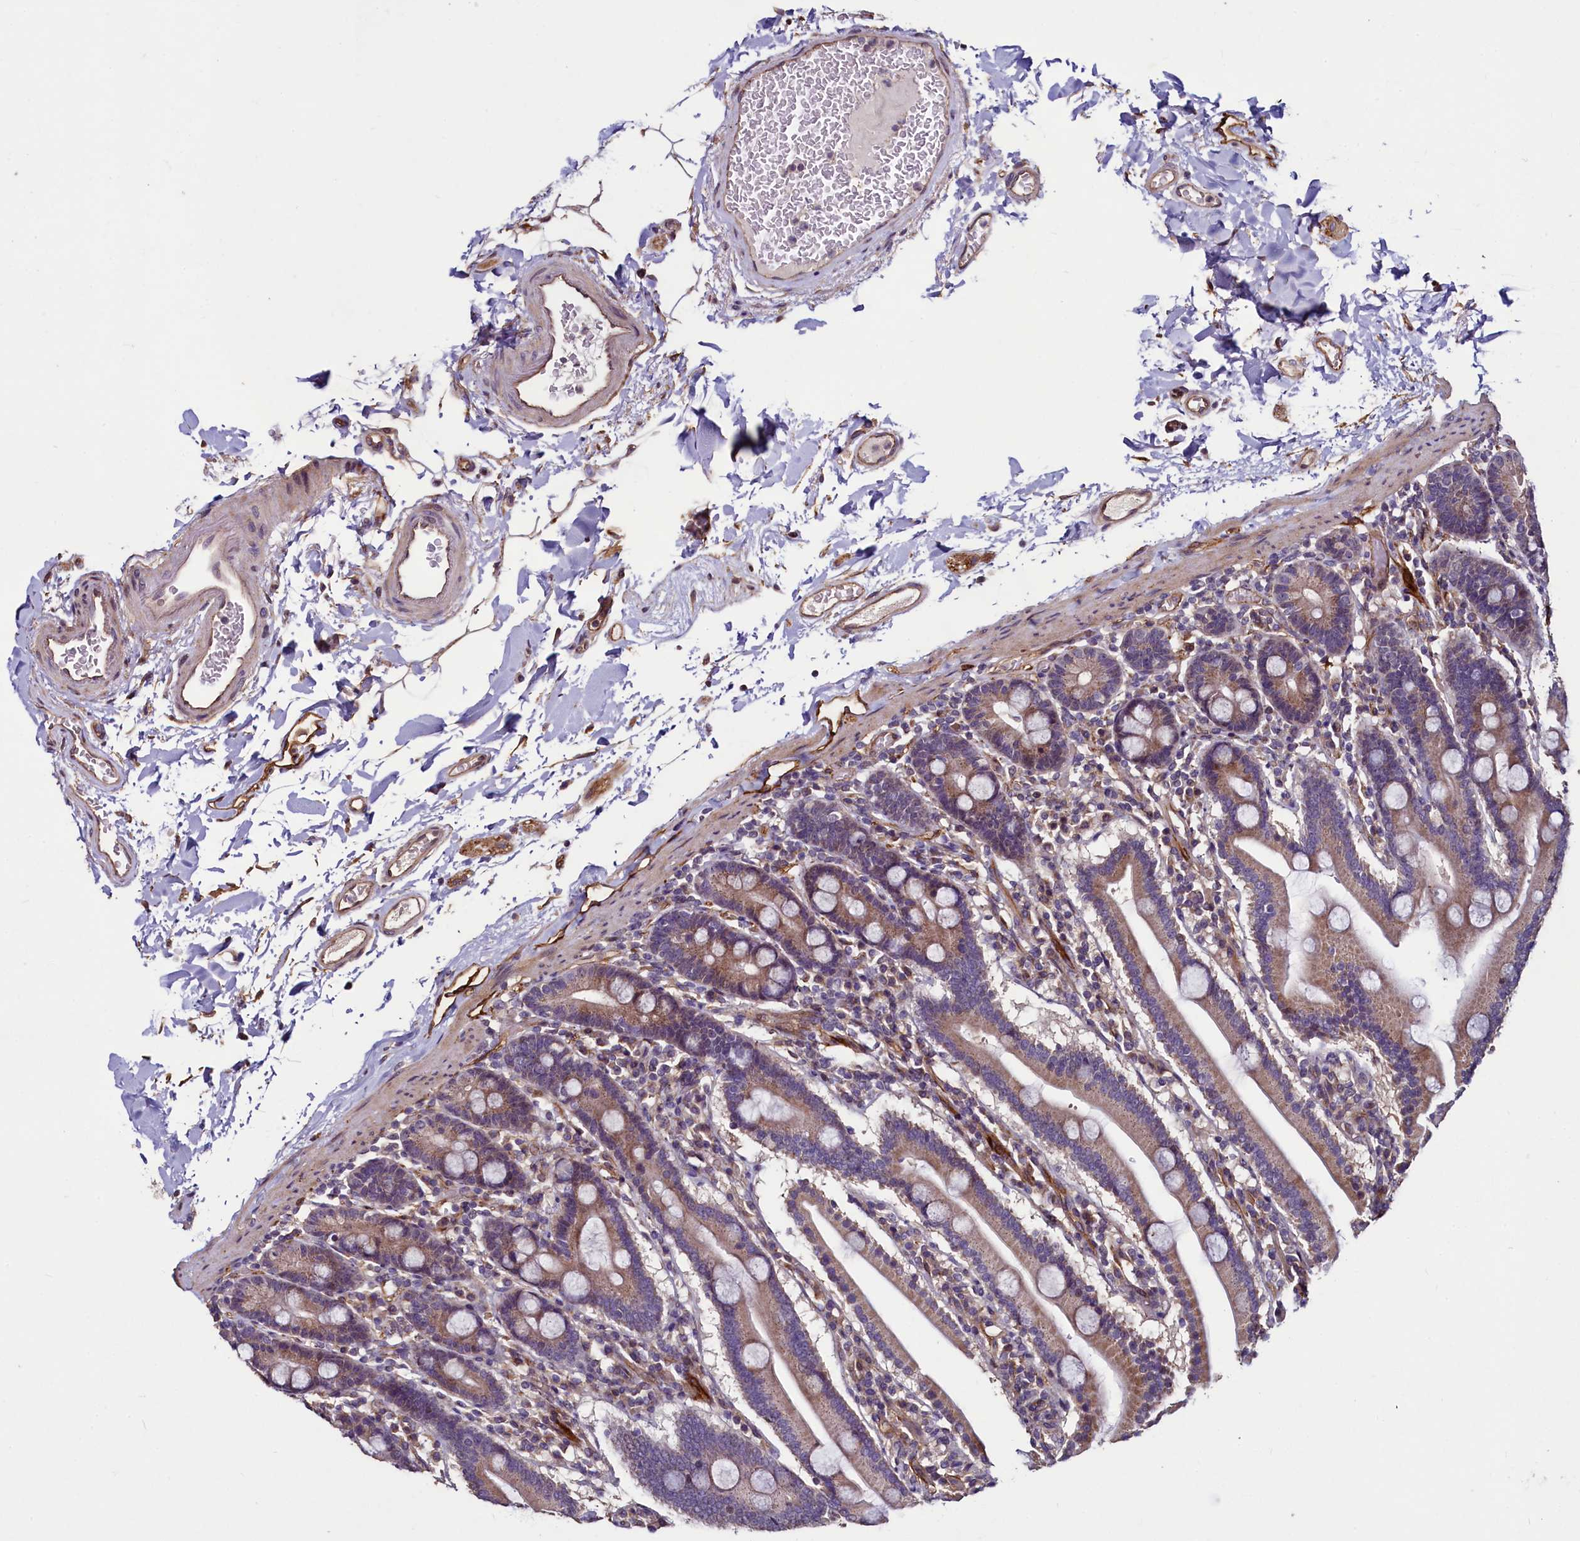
{"staining": {"intensity": "moderate", "quantity": ">75%", "location": "cytoplasmic/membranous"}, "tissue": "duodenum", "cell_type": "Glandular cells", "image_type": "normal", "snomed": [{"axis": "morphology", "description": "Normal tissue, NOS"}, {"axis": "topography", "description": "Duodenum"}], "caption": "DAB immunohistochemical staining of benign duodenum shows moderate cytoplasmic/membranous protein positivity in about >75% of glandular cells. Using DAB (3,3'-diaminobenzidine) (brown) and hematoxylin (blue) stains, captured at high magnification using brightfield microscopy.", "gene": "PALM", "patient": {"sex": "male", "age": 55}}